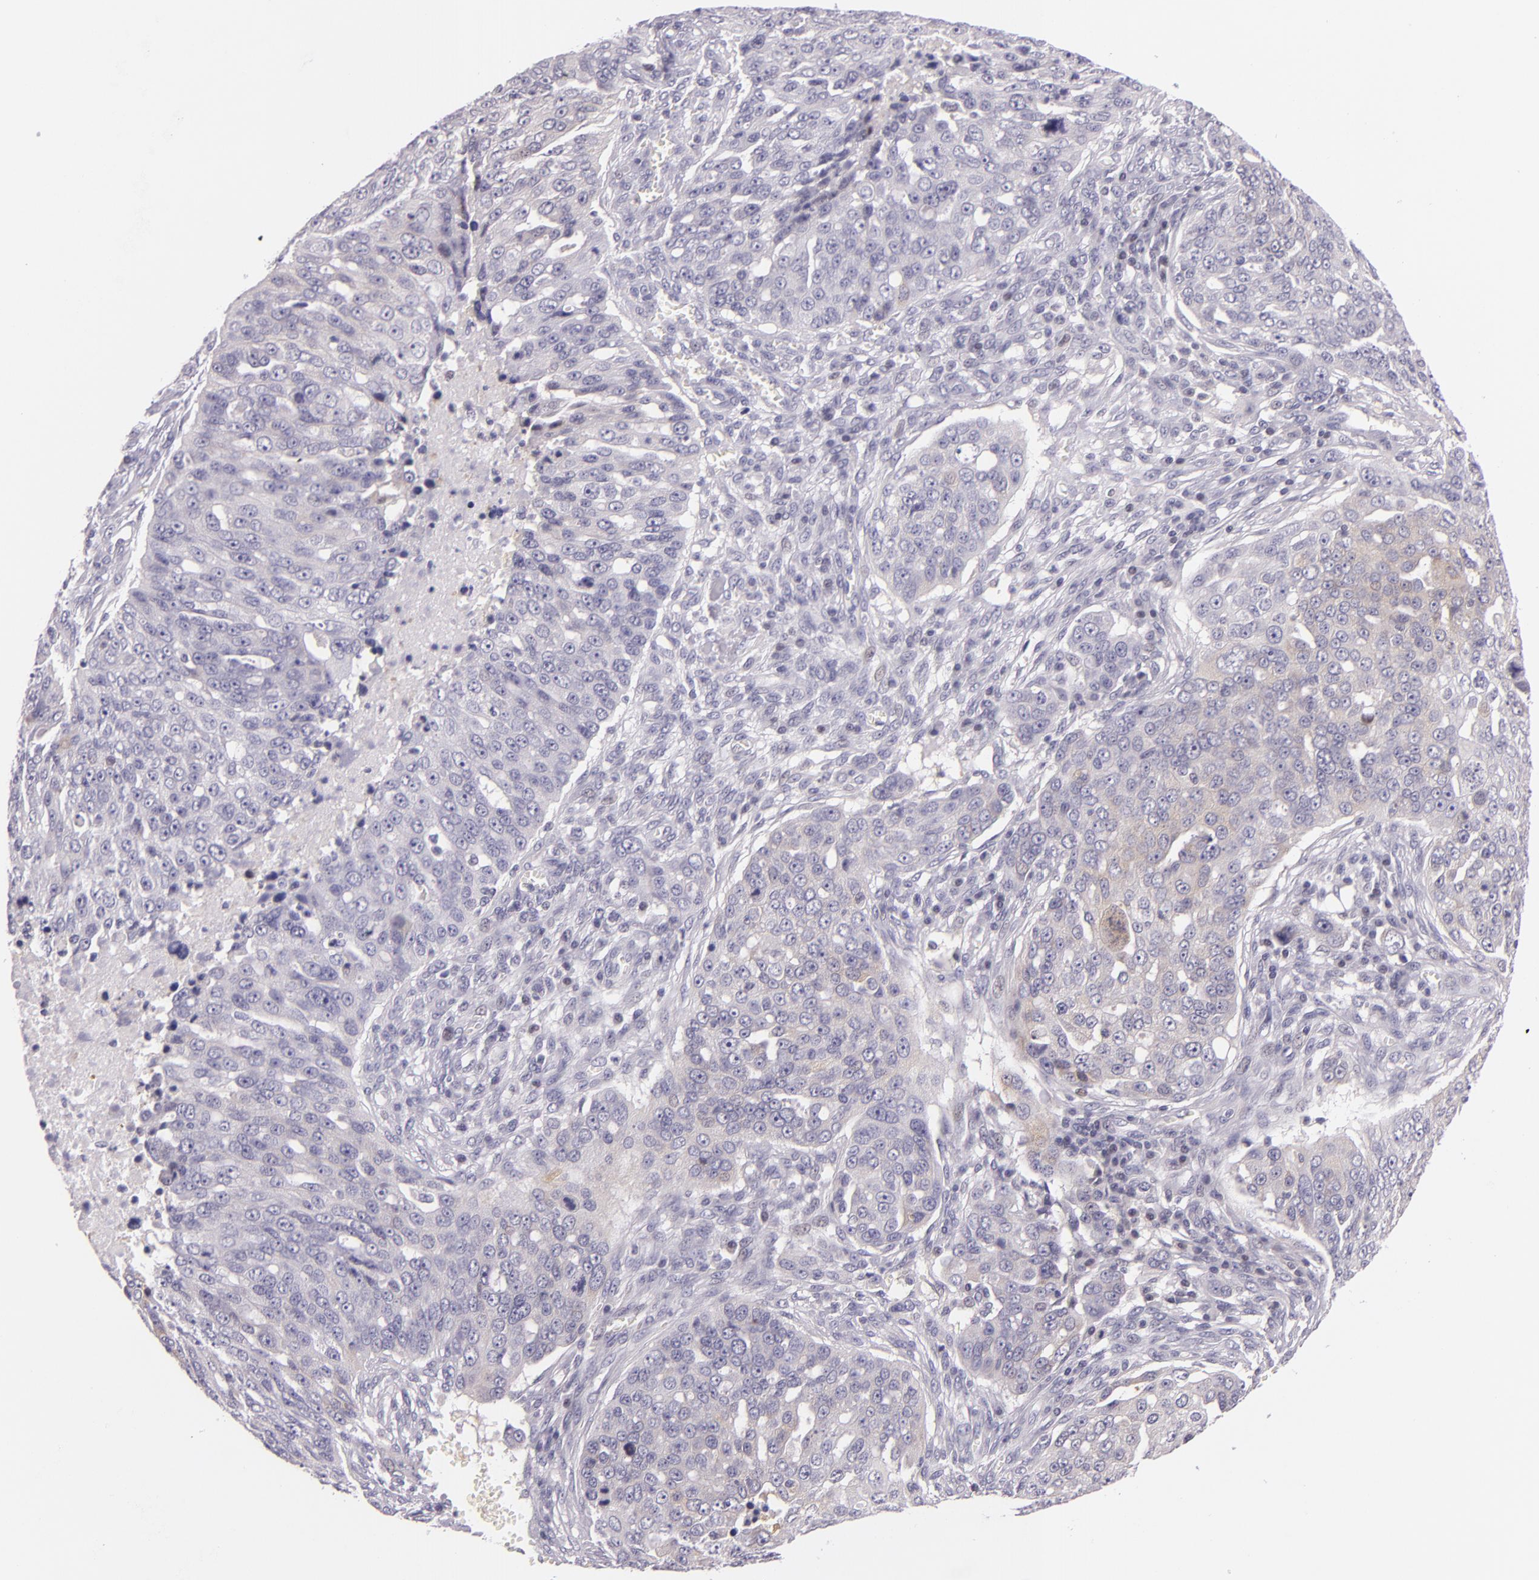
{"staining": {"intensity": "weak", "quantity": "<25%", "location": "cytoplasmic/membranous"}, "tissue": "ovarian cancer", "cell_type": "Tumor cells", "image_type": "cancer", "snomed": [{"axis": "morphology", "description": "Carcinoma, endometroid"}, {"axis": "topography", "description": "Ovary"}], "caption": "High magnification brightfield microscopy of ovarian cancer stained with DAB (3,3'-diaminobenzidine) (brown) and counterstained with hematoxylin (blue): tumor cells show no significant staining. (DAB immunohistochemistry (IHC), high magnification).", "gene": "HSP90AA1", "patient": {"sex": "female", "age": 75}}